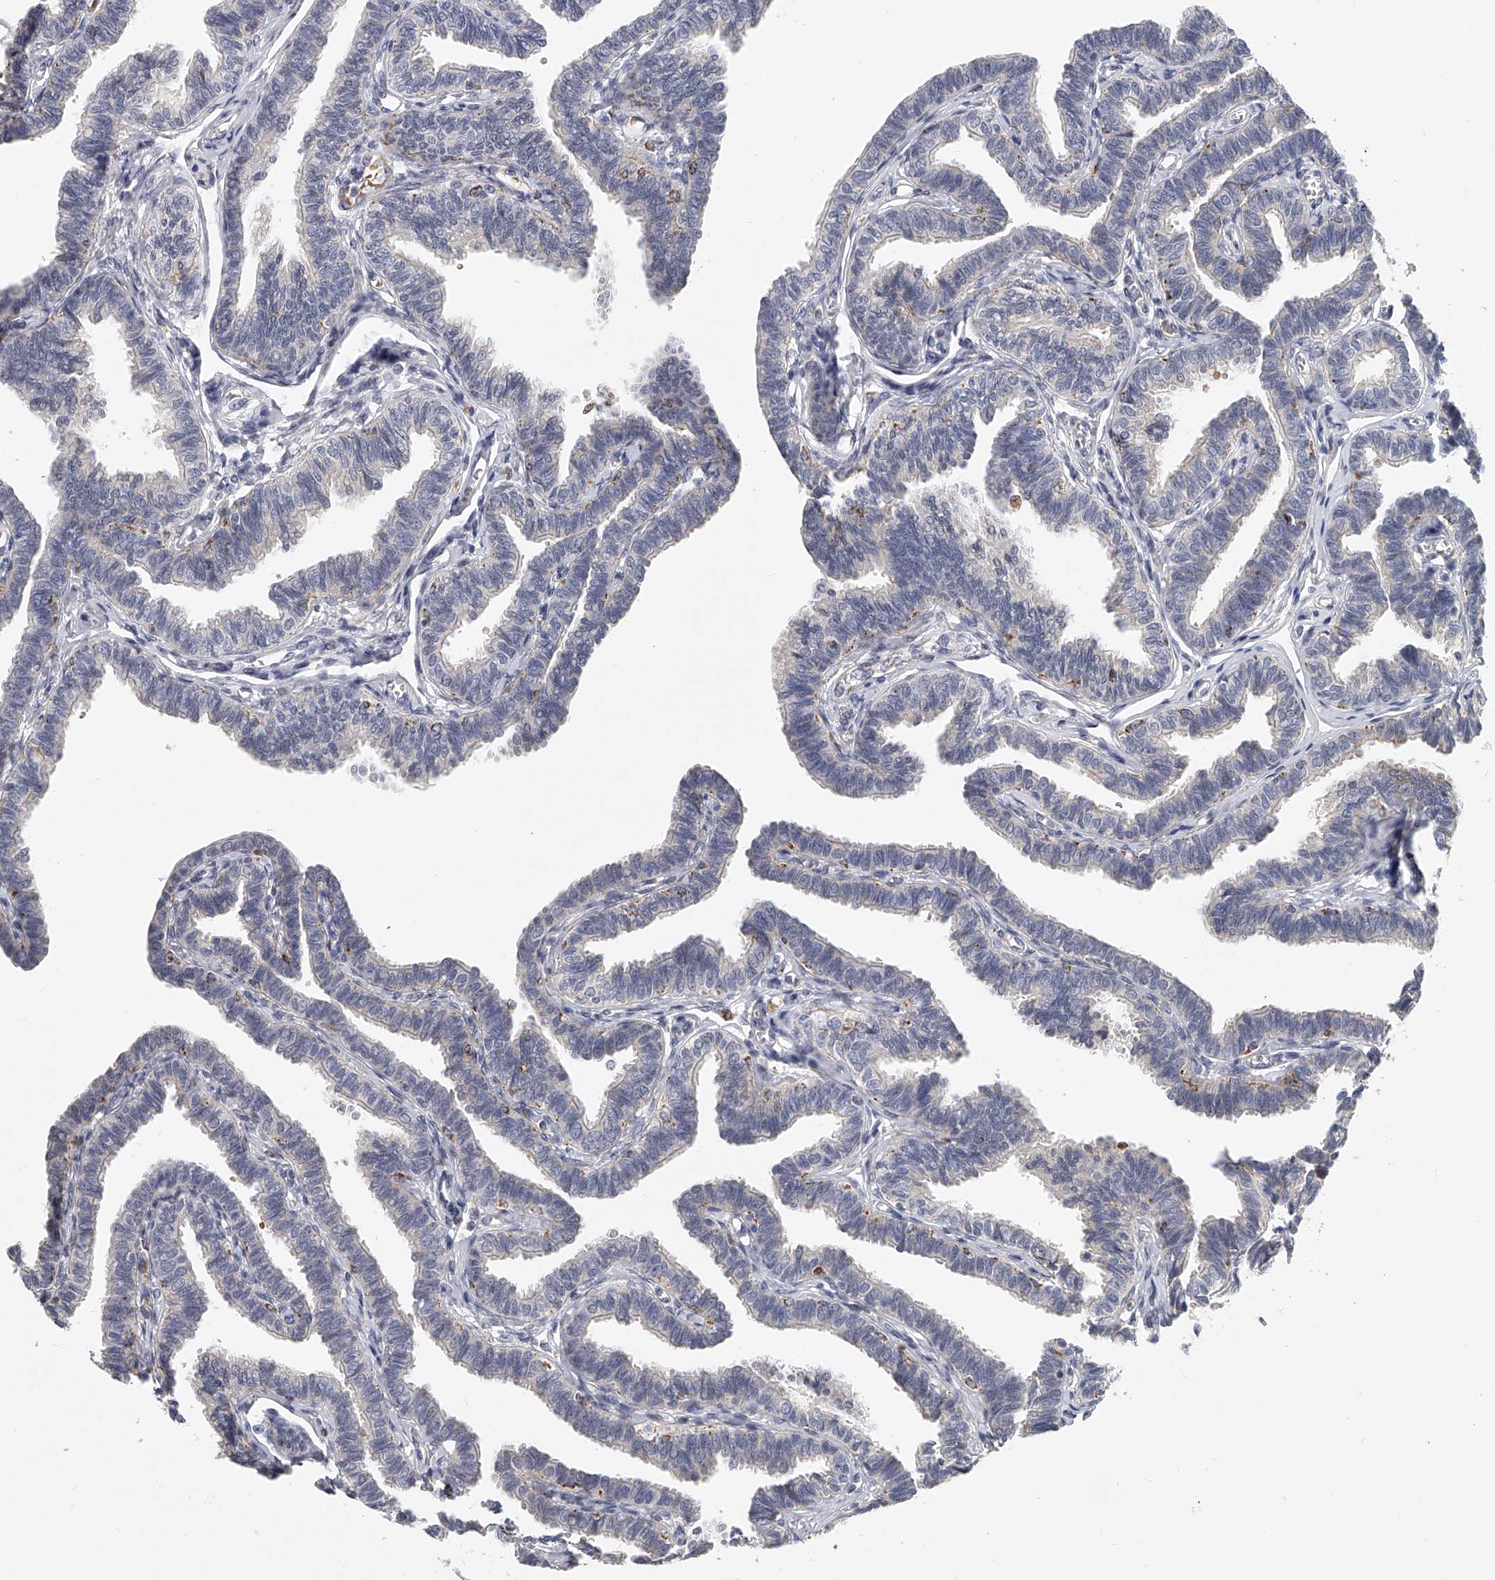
{"staining": {"intensity": "weak", "quantity": "<25%", "location": "cytoplasmic/membranous"}, "tissue": "fallopian tube", "cell_type": "Glandular cells", "image_type": "normal", "snomed": [{"axis": "morphology", "description": "Normal tissue, NOS"}, {"axis": "topography", "description": "Fallopian tube"}, {"axis": "topography", "description": "Ovary"}], "caption": "Immunohistochemistry image of unremarkable fallopian tube: human fallopian tube stained with DAB (3,3'-diaminobenzidine) displays no significant protein staining in glandular cells.", "gene": "KLHL7", "patient": {"sex": "female", "age": 23}}